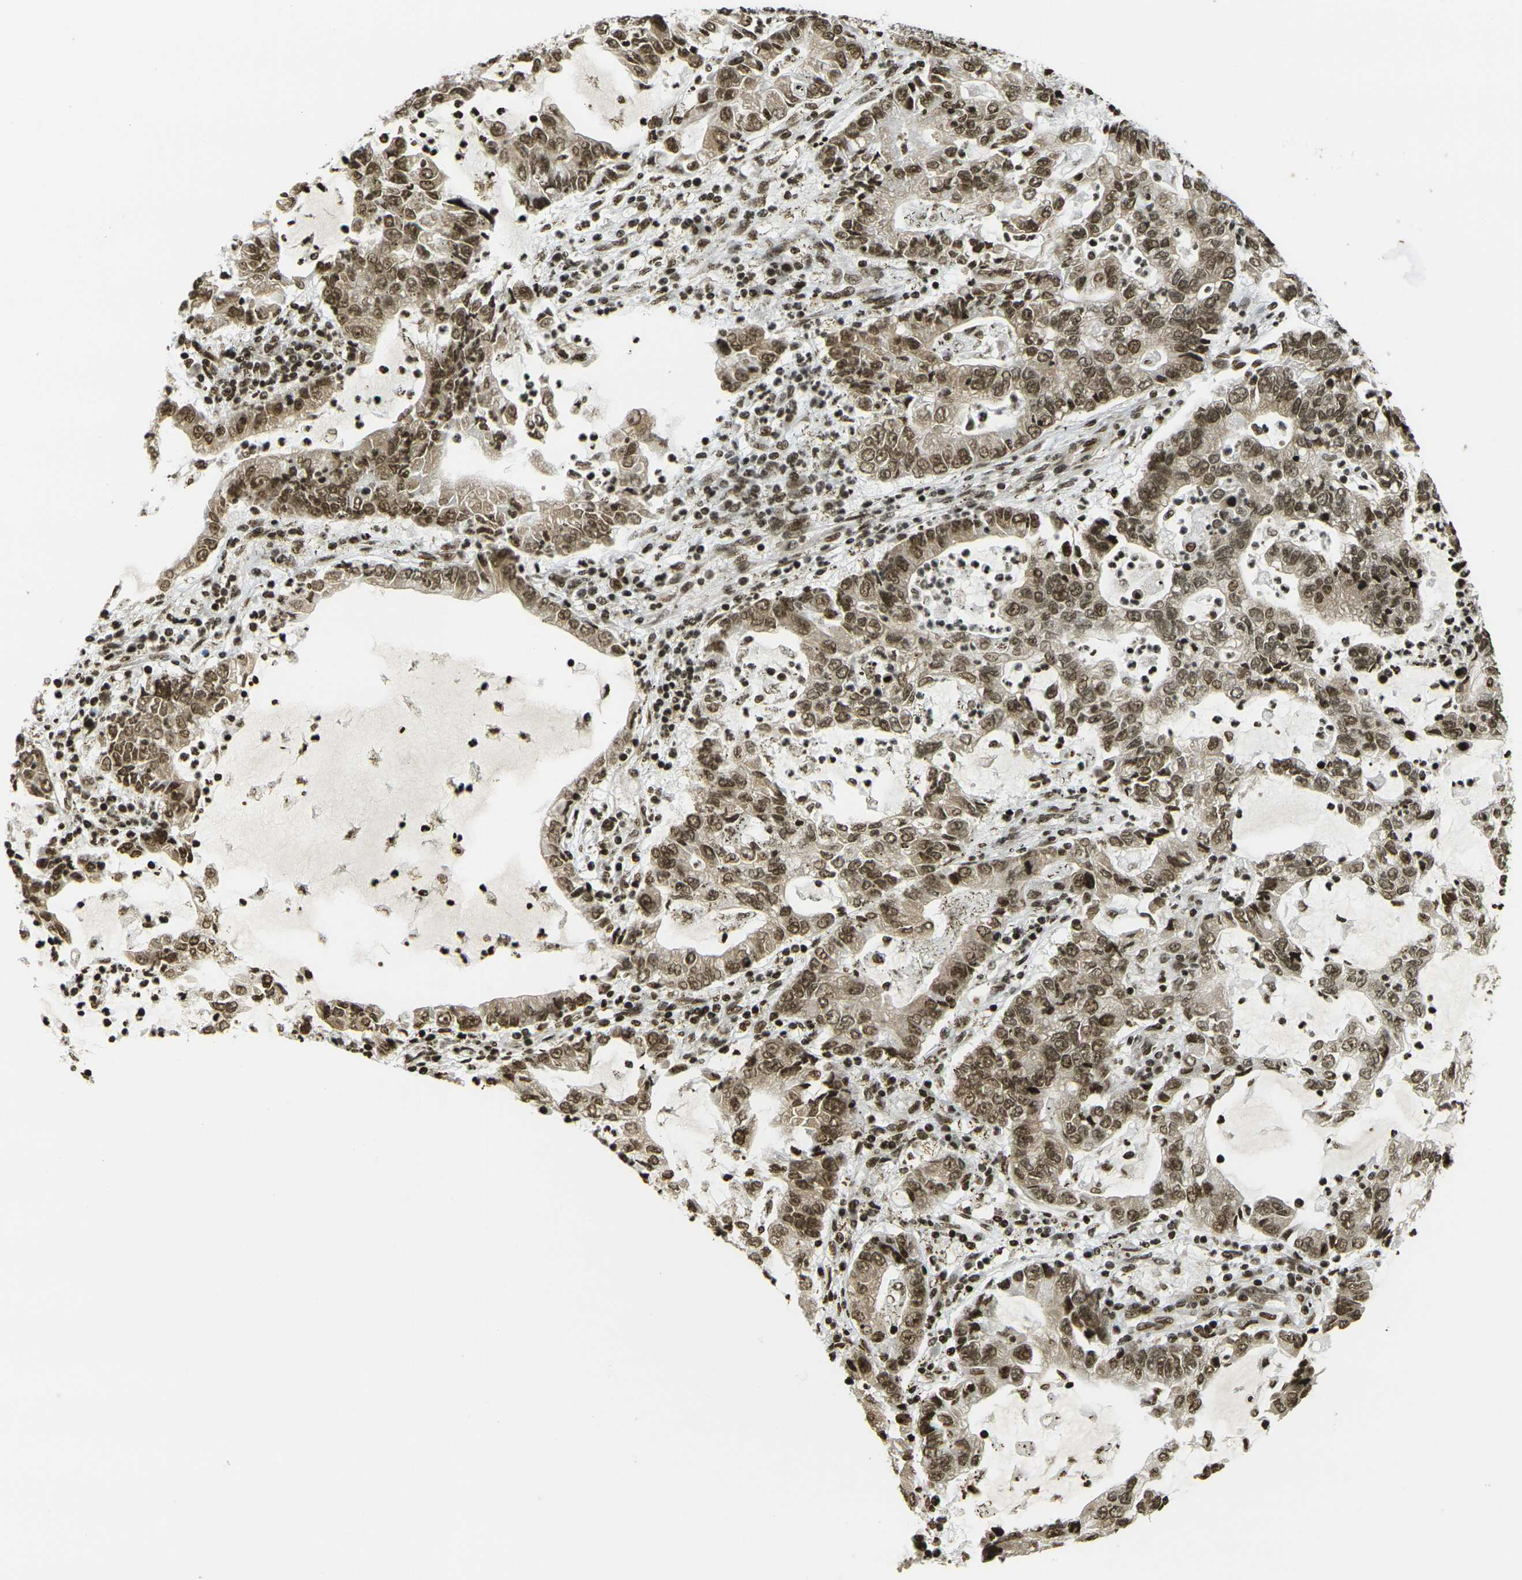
{"staining": {"intensity": "moderate", "quantity": ">75%", "location": "cytoplasmic/membranous,nuclear"}, "tissue": "lung cancer", "cell_type": "Tumor cells", "image_type": "cancer", "snomed": [{"axis": "morphology", "description": "Adenocarcinoma, NOS"}, {"axis": "topography", "description": "Lung"}], "caption": "Immunohistochemistry of lung adenocarcinoma displays medium levels of moderate cytoplasmic/membranous and nuclear positivity in approximately >75% of tumor cells. The staining was performed using DAB to visualize the protein expression in brown, while the nuclei were stained in blue with hematoxylin (Magnification: 20x).", "gene": "RUVBL2", "patient": {"sex": "female", "age": 51}}